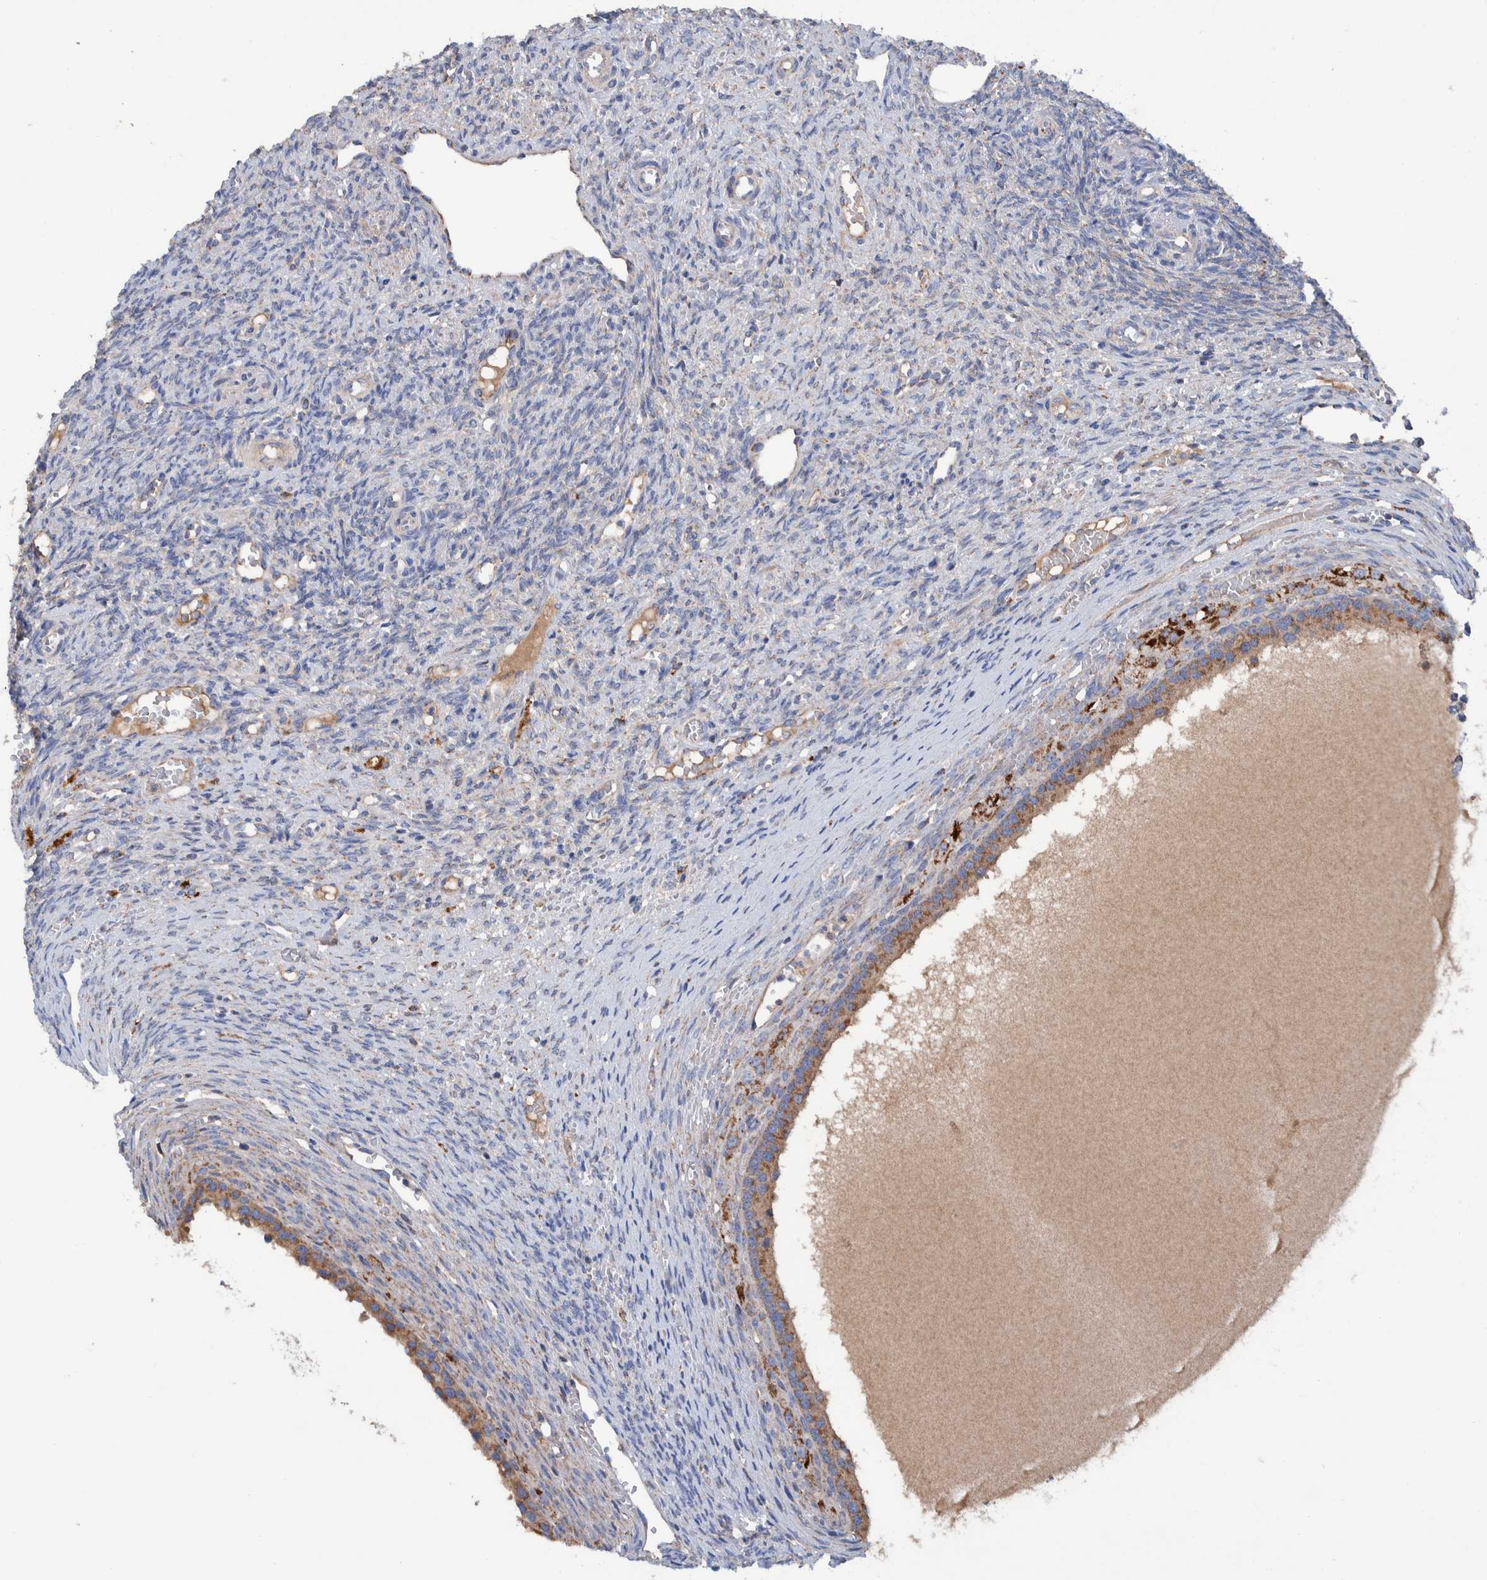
{"staining": {"intensity": "strong", "quantity": ">75%", "location": "cytoplasmic/membranous"}, "tissue": "ovary", "cell_type": "Follicle cells", "image_type": "normal", "snomed": [{"axis": "morphology", "description": "Normal tissue, NOS"}, {"axis": "topography", "description": "Ovary"}], "caption": "Ovary stained with immunohistochemistry (IHC) demonstrates strong cytoplasmic/membranous staining in approximately >75% of follicle cells. The staining was performed using DAB to visualize the protein expression in brown, while the nuclei were stained in blue with hematoxylin (Magnification: 20x).", "gene": "DECR1", "patient": {"sex": "female", "age": 41}}